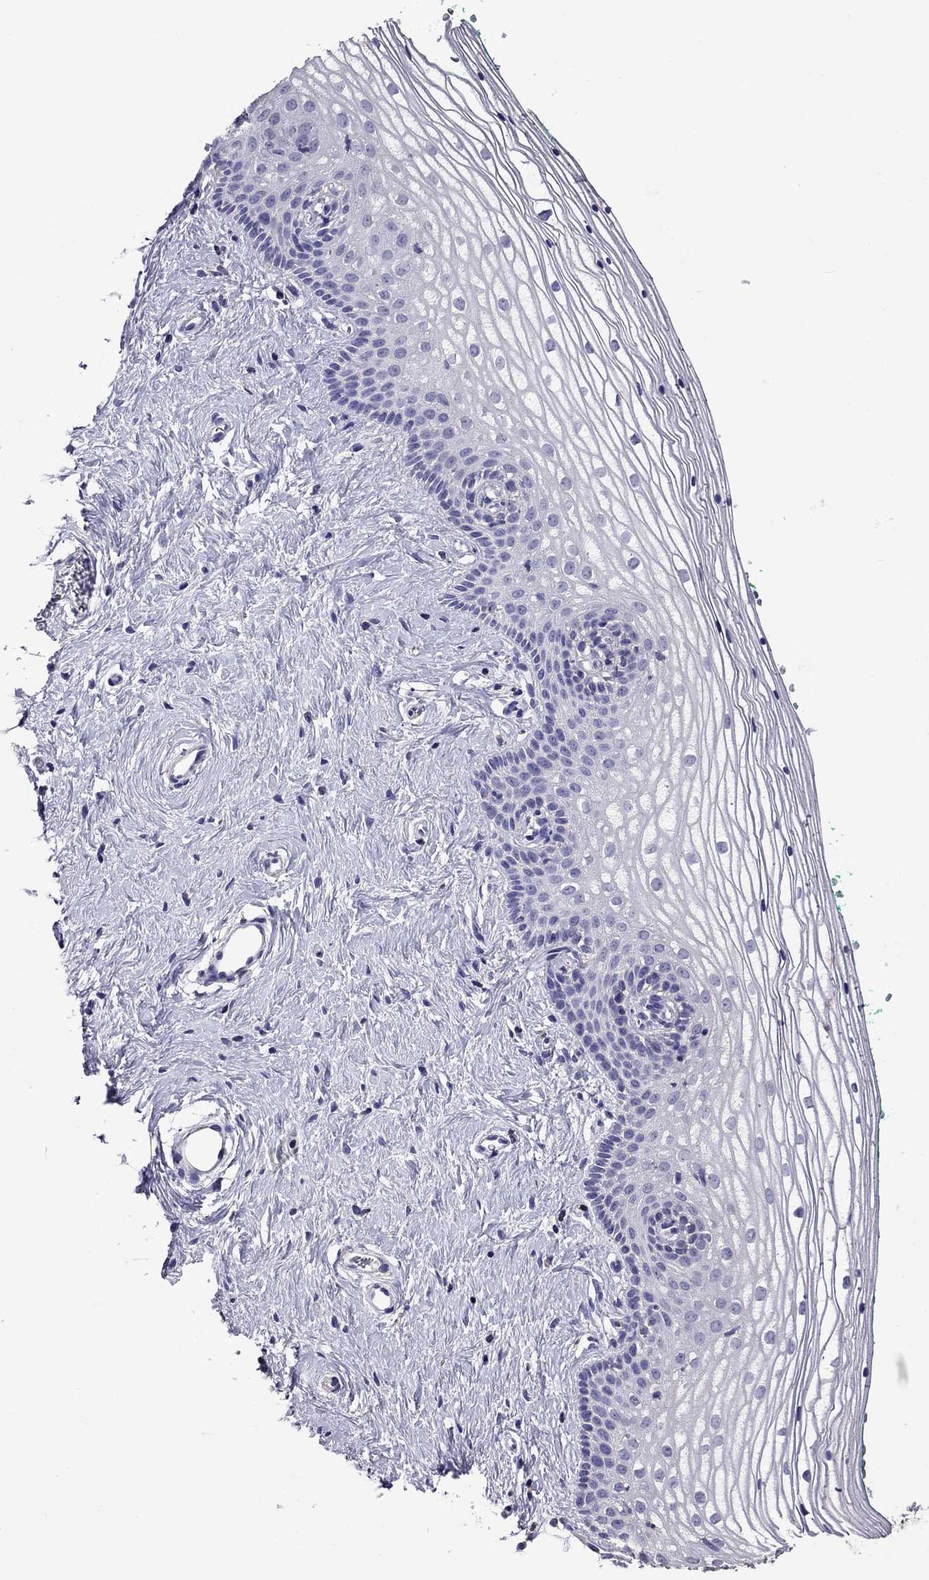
{"staining": {"intensity": "negative", "quantity": "none", "location": "none"}, "tissue": "vagina", "cell_type": "Squamous epithelial cells", "image_type": "normal", "snomed": [{"axis": "morphology", "description": "Normal tissue, NOS"}, {"axis": "topography", "description": "Vagina"}], "caption": "The photomicrograph reveals no staining of squamous epithelial cells in unremarkable vagina. (Brightfield microscopy of DAB immunohistochemistry (IHC) at high magnification).", "gene": "NKX3", "patient": {"sex": "female", "age": 36}}